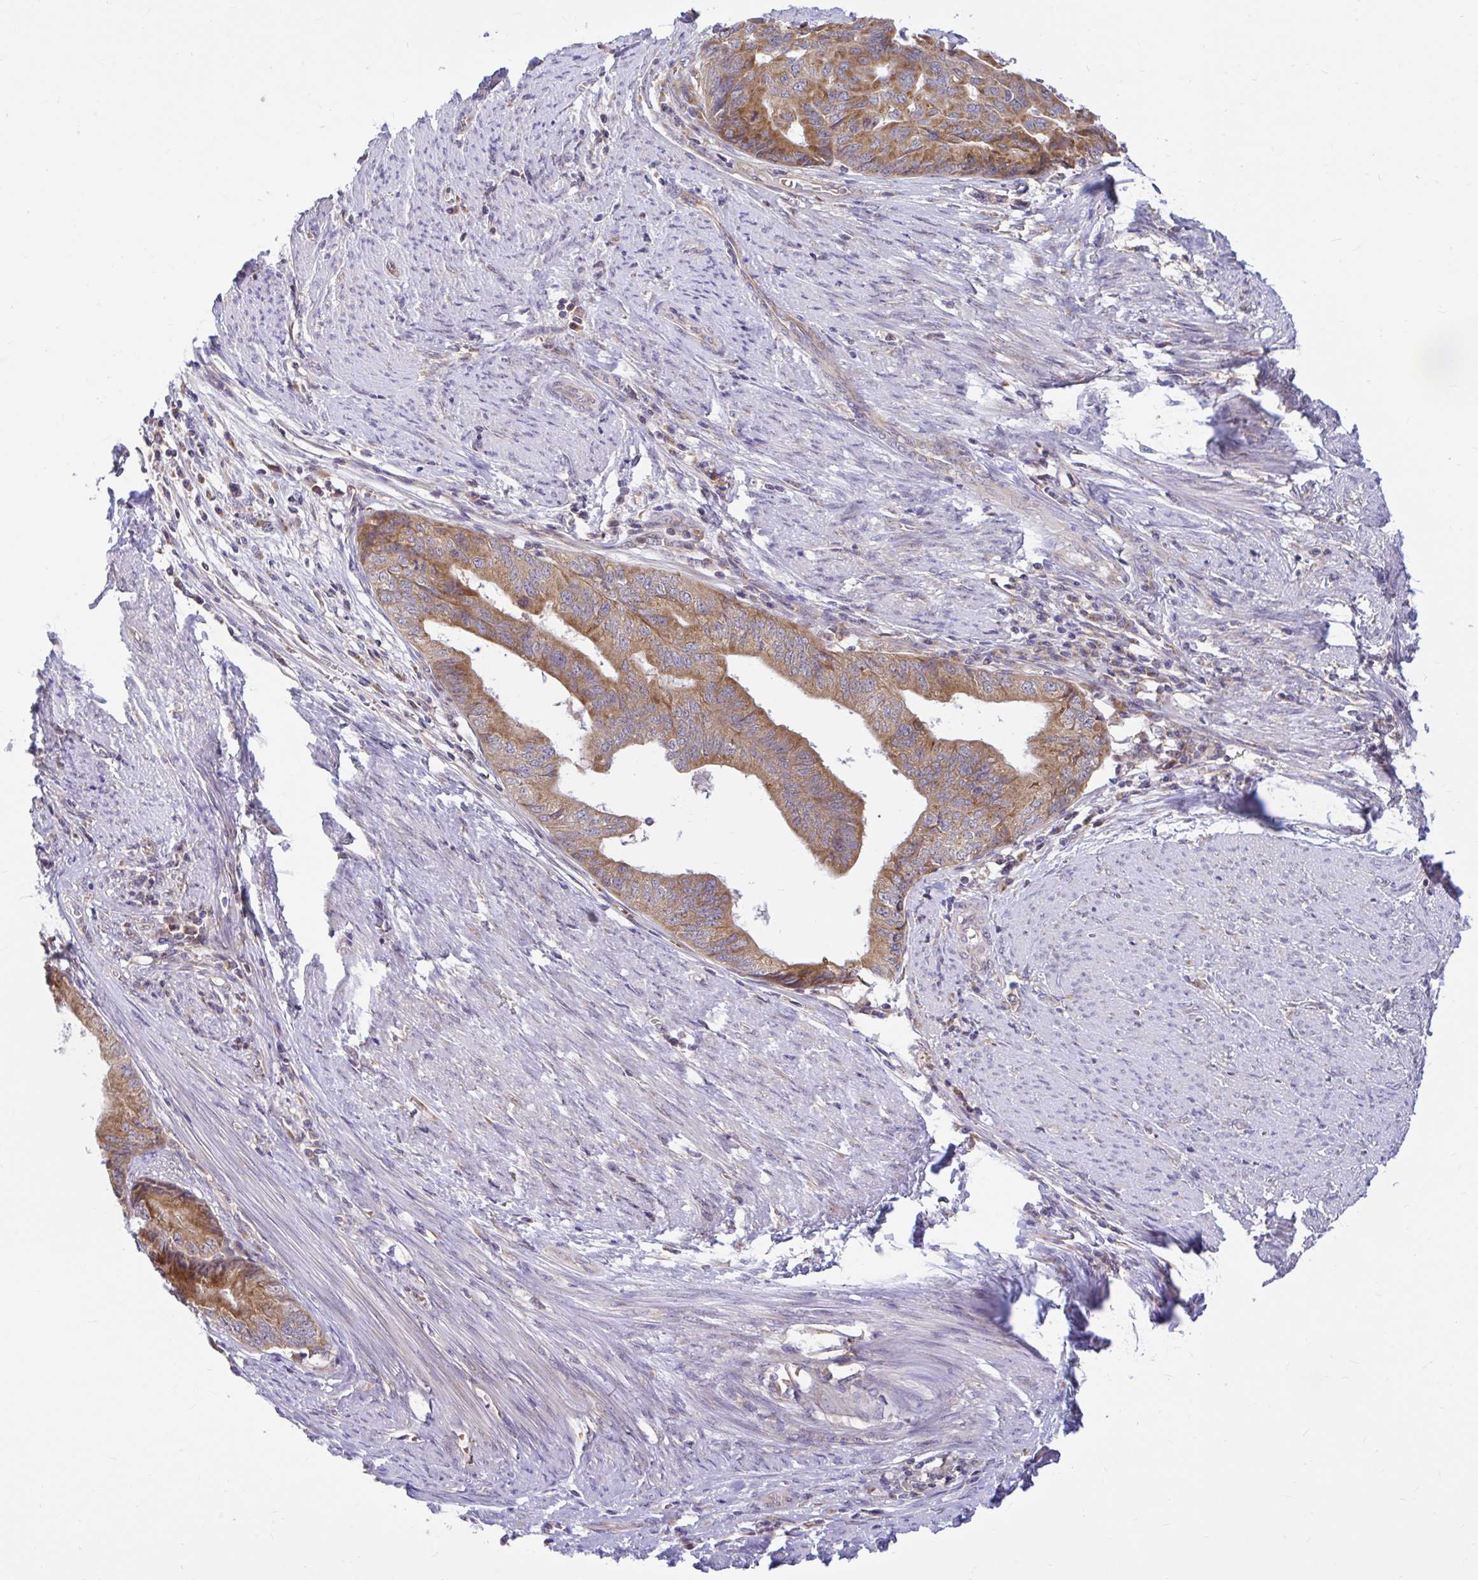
{"staining": {"intensity": "moderate", "quantity": ">75%", "location": "cytoplasmic/membranous"}, "tissue": "endometrial cancer", "cell_type": "Tumor cells", "image_type": "cancer", "snomed": [{"axis": "morphology", "description": "Adenocarcinoma, NOS"}, {"axis": "topography", "description": "Endometrium"}], "caption": "The micrograph shows a brown stain indicating the presence of a protein in the cytoplasmic/membranous of tumor cells in endometrial adenocarcinoma. The staining was performed using DAB to visualize the protein expression in brown, while the nuclei were stained in blue with hematoxylin (Magnification: 20x).", "gene": "VTI1B", "patient": {"sex": "female", "age": 65}}